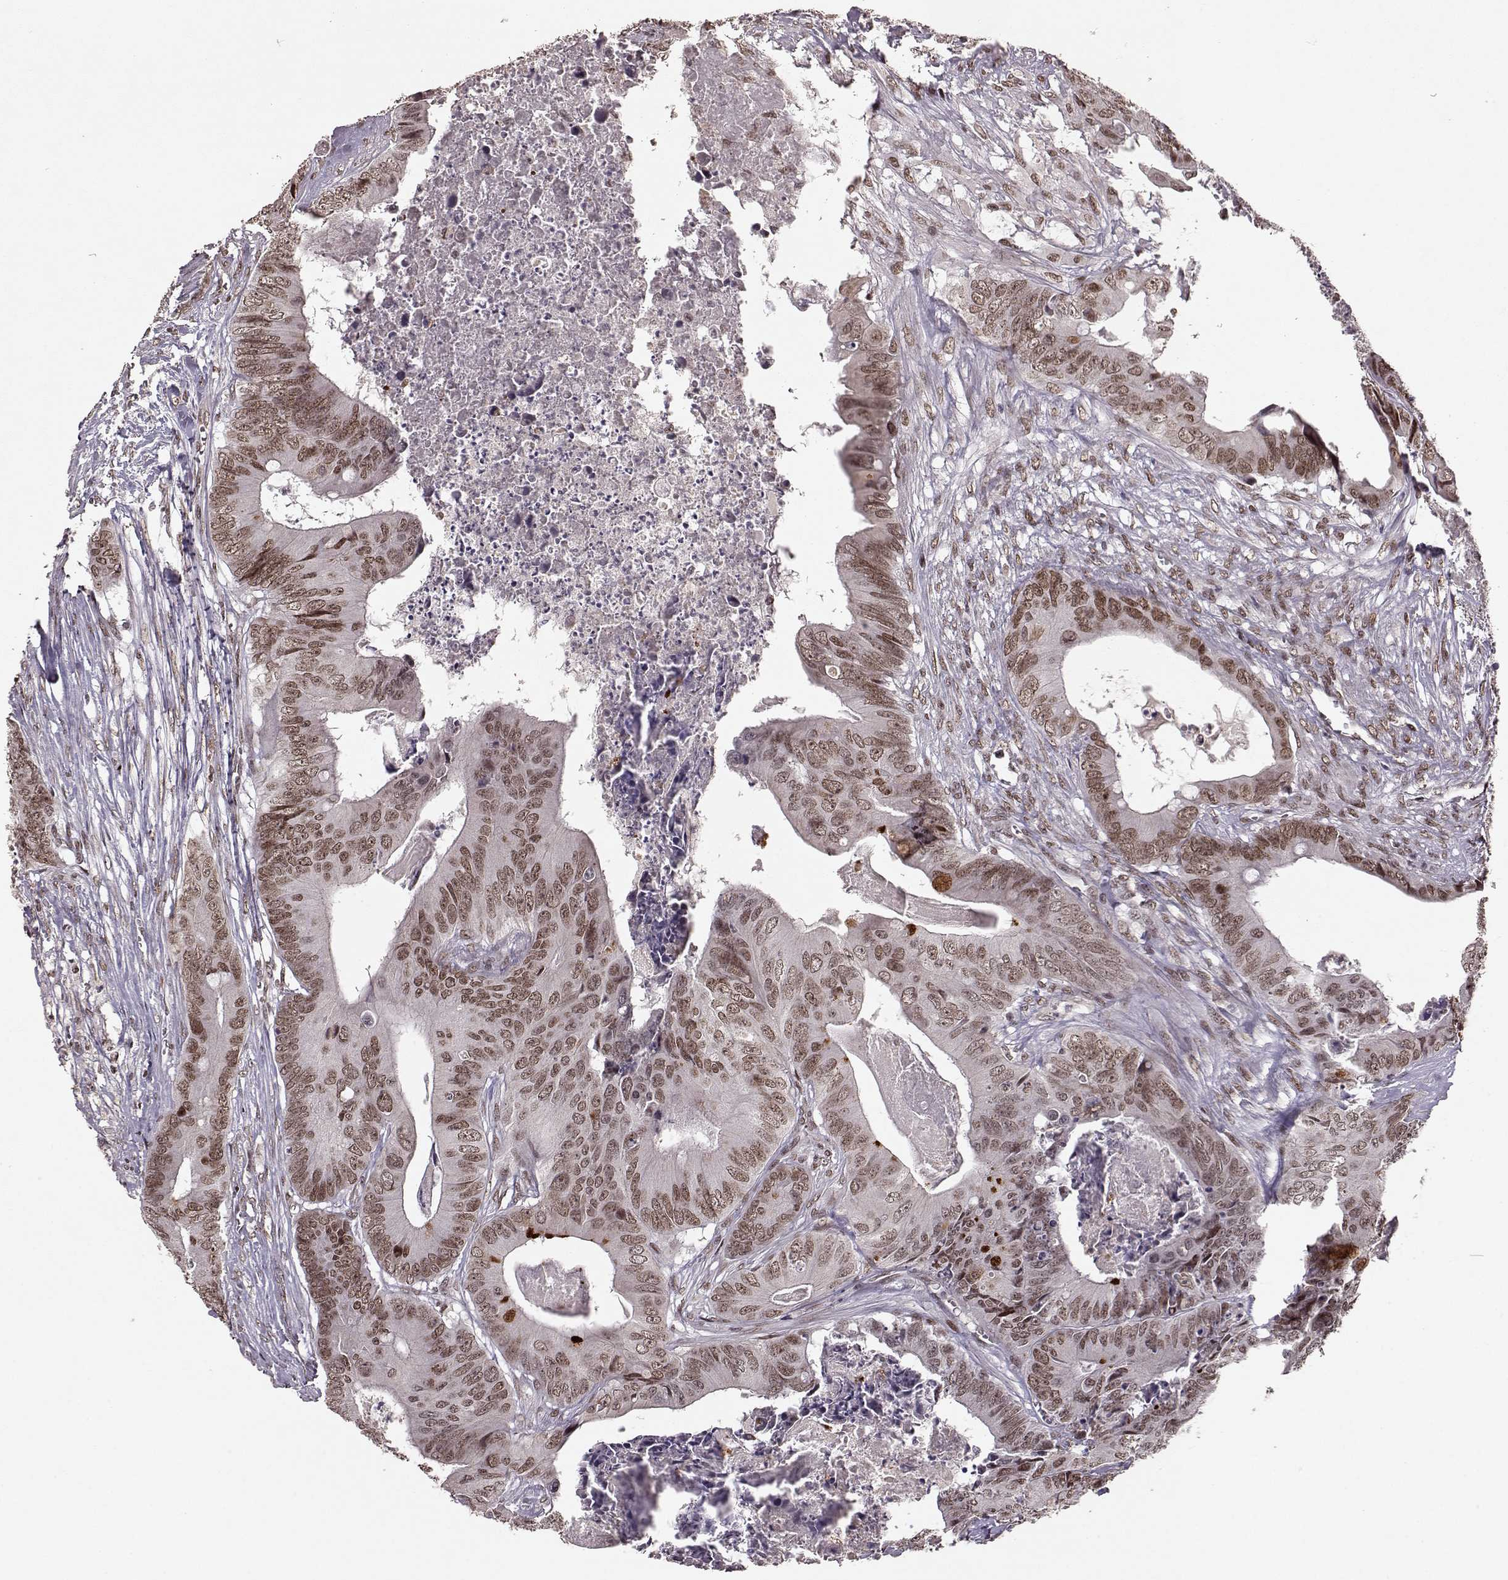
{"staining": {"intensity": "moderate", "quantity": ">75%", "location": "nuclear"}, "tissue": "colorectal cancer", "cell_type": "Tumor cells", "image_type": "cancer", "snomed": [{"axis": "morphology", "description": "Adenocarcinoma, NOS"}, {"axis": "topography", "description": "Colon"}], "caption": "Immunohistochemistry (DAB) staining of human adenocarcinoma (colorectal) reveals moderate nuclear protein expression in about >75% of tumor cells.", "gene": "RRAGD", "patient": {"sex": "male", "age": 84}}